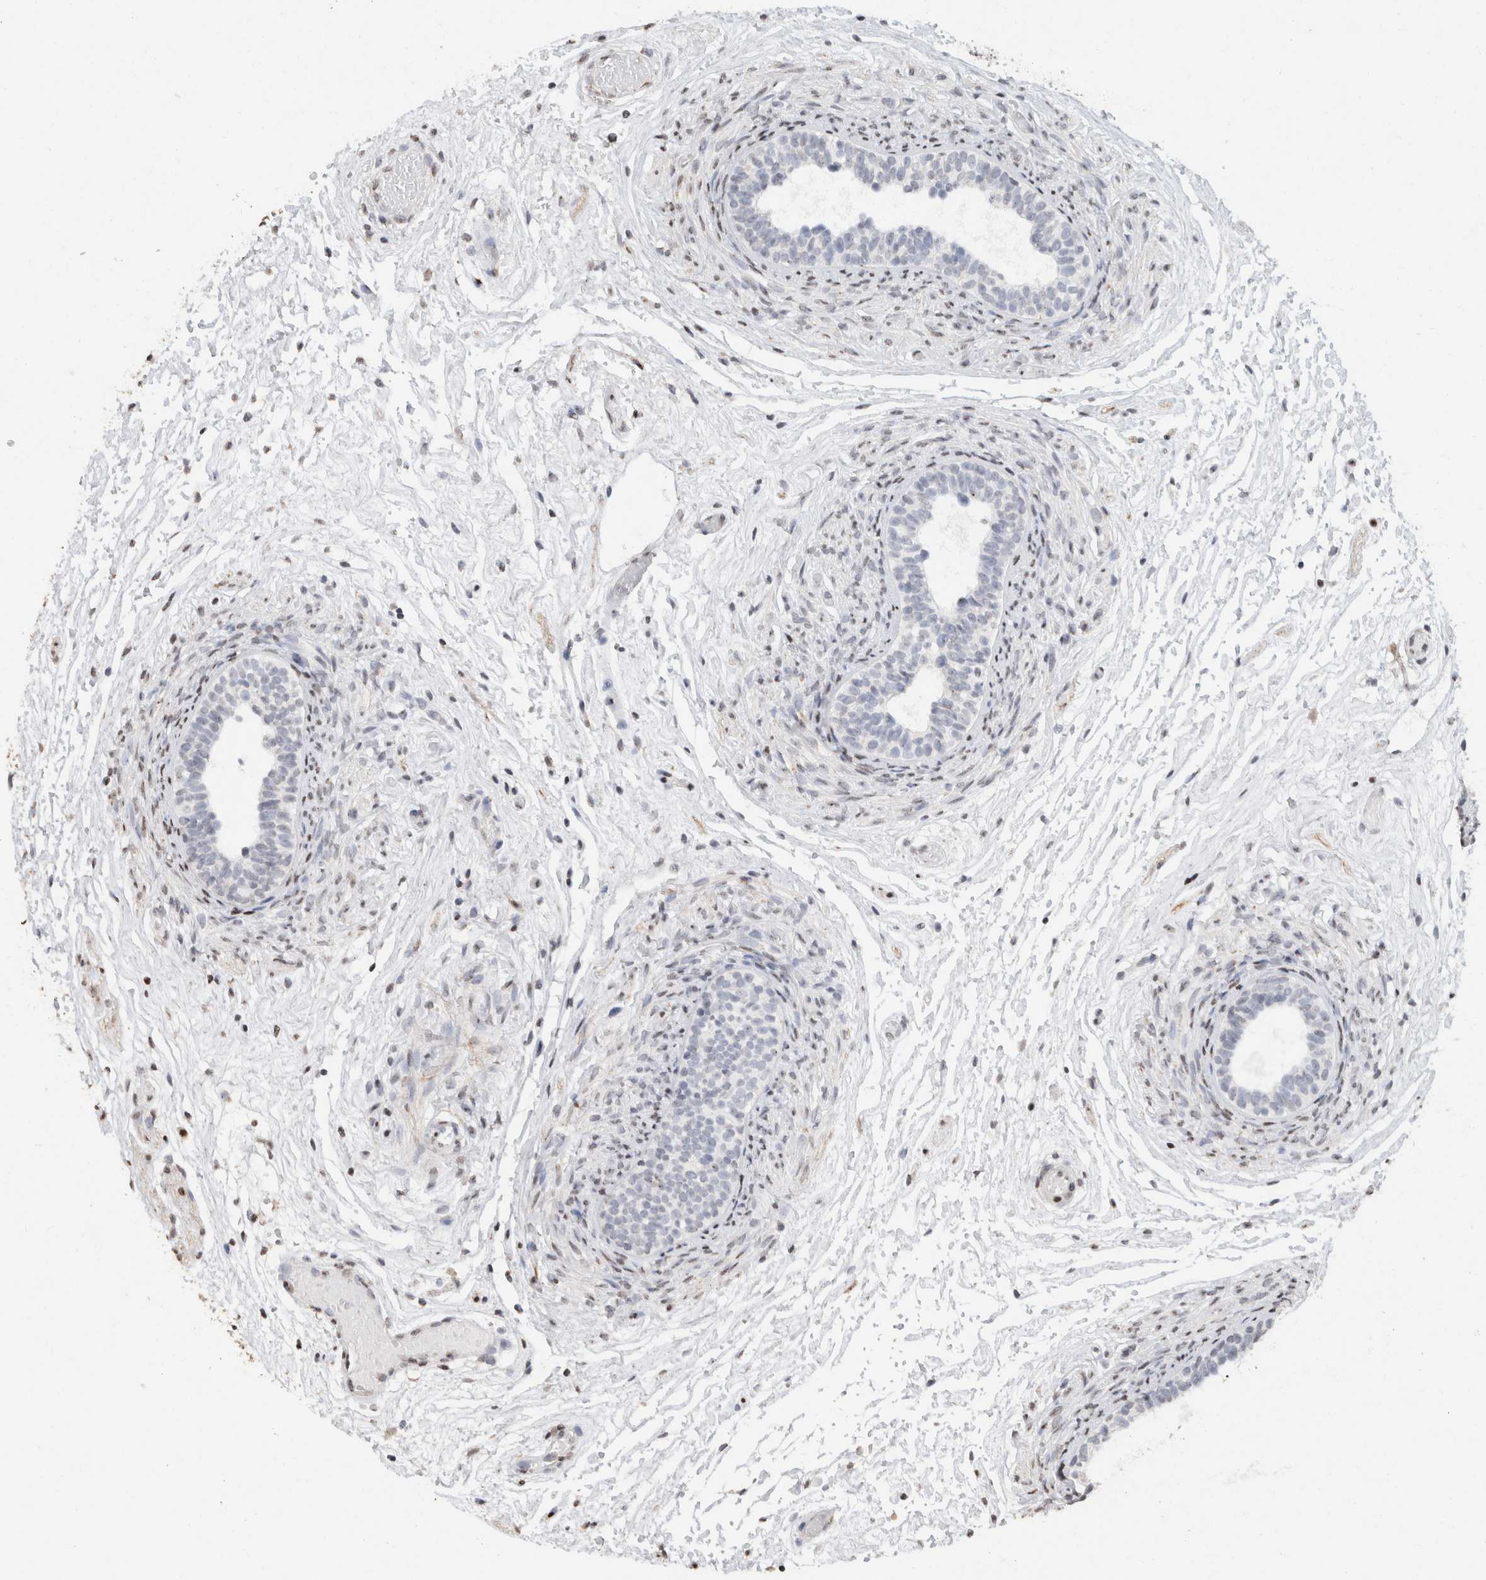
{"staining": {"intensity": "moderate", "quantity": "<25%", "location": "cytoplasmic/membranous"}, "tissue": "epididymis", "cell_type": "Glandular cells", "image_type": "normal", "snomed": [{"axis": "morphology", "description": "Normal tissue, NOS"}, {"axis": "topography", "description": "Epididymis"}], "caption": "Immunohistochemical staining of normal human epididymis demonstrates <25% levels of moderate cytoplasmic/membranous protein positivity in about <25% of glandular cells.", "gene": "CNTN1", "patient": {"sex": "male", "age": 5}}